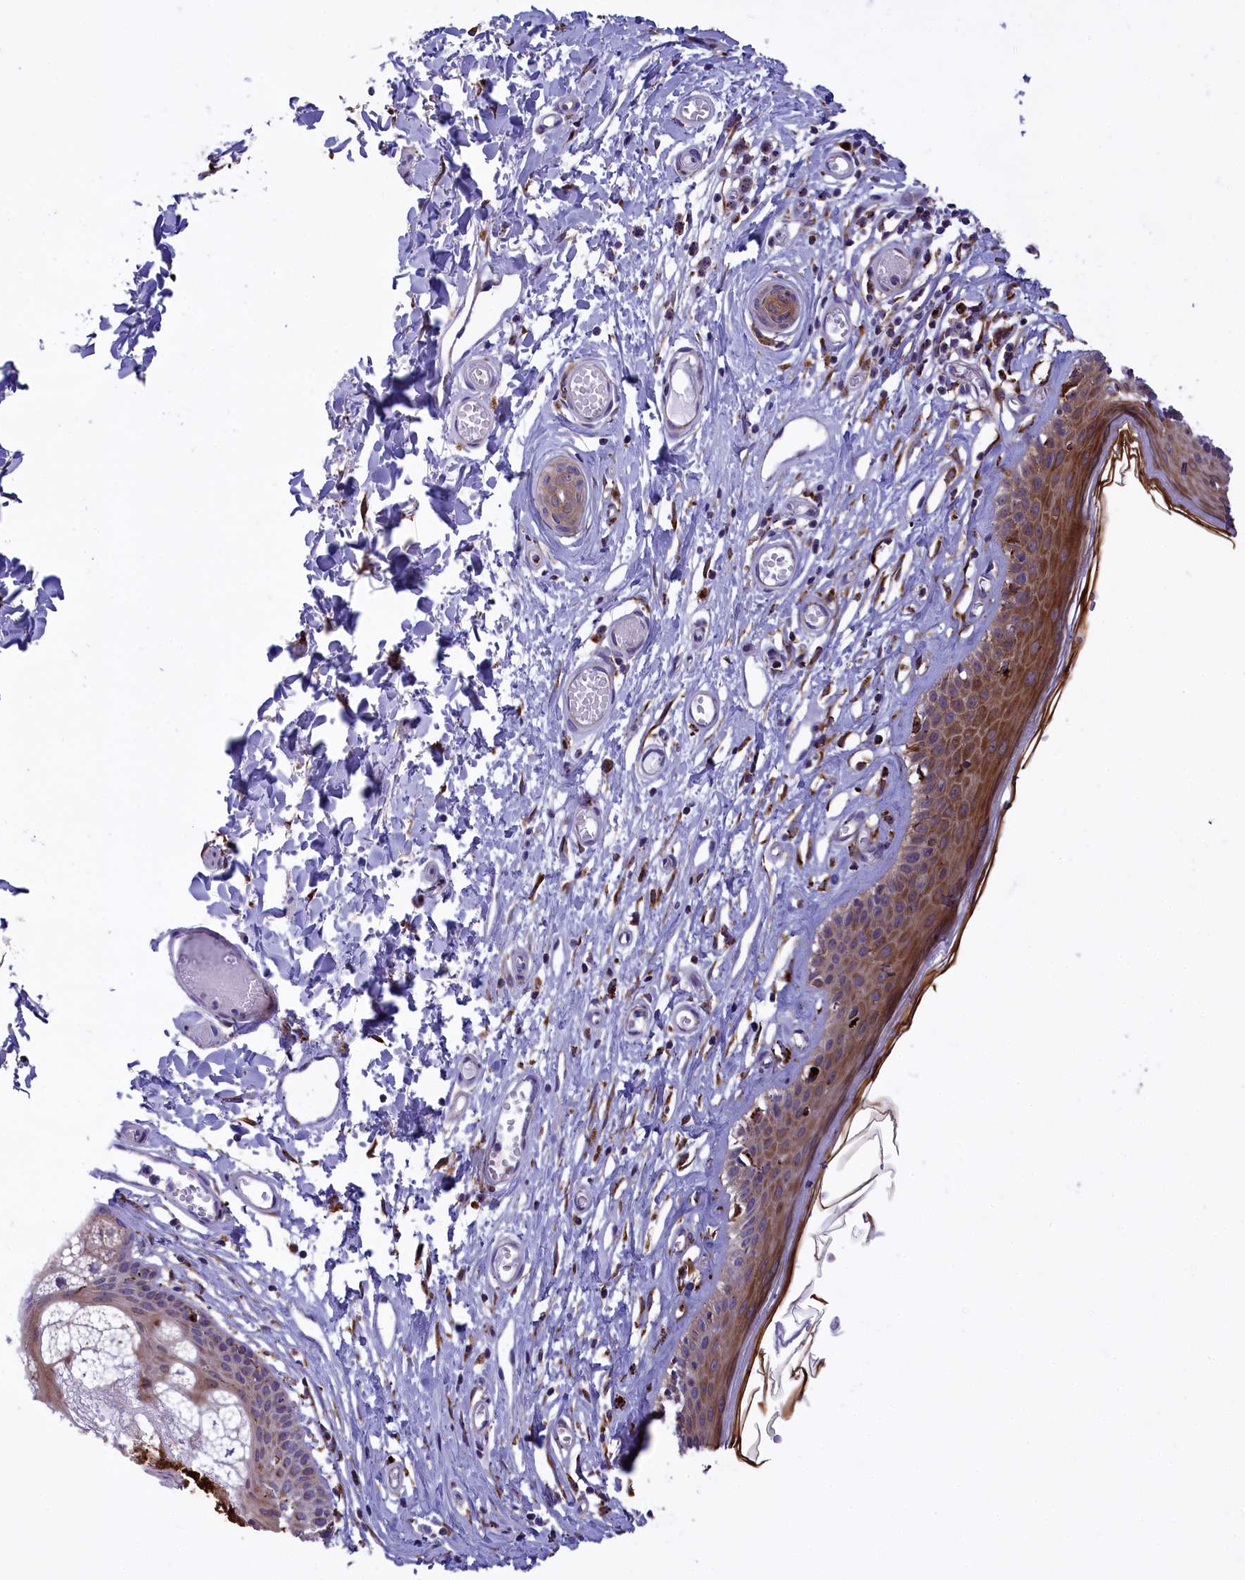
{"staining": {"intensity": "moderate", "quantity": ">75%", "location": "cytoplasmic/membranous"}, "tissue": "skin", "cell_type": "Epidermal cells", "image_type": "normal", "snomed": [{"axis": "morphology", "description": "Normal tissue, NOS"}, {"axis": "topography", "description": "Adipose tissue"}, {"axis": "topography", "description": "Vascular tissue"}, {"axis": "topography", "description": "Vulva"}, {"axis": "topography", "description": "Peripheral nerve tissue"}], "caption": "Protein expression analysis of benign human skin reveals moderate cytoplasmic/membranous staining in approximately >75% of epidermal cells. Nuclei are stained in blue.", "gene": "MAN2B1", "patient": {"sex": "female", "age": 86}}